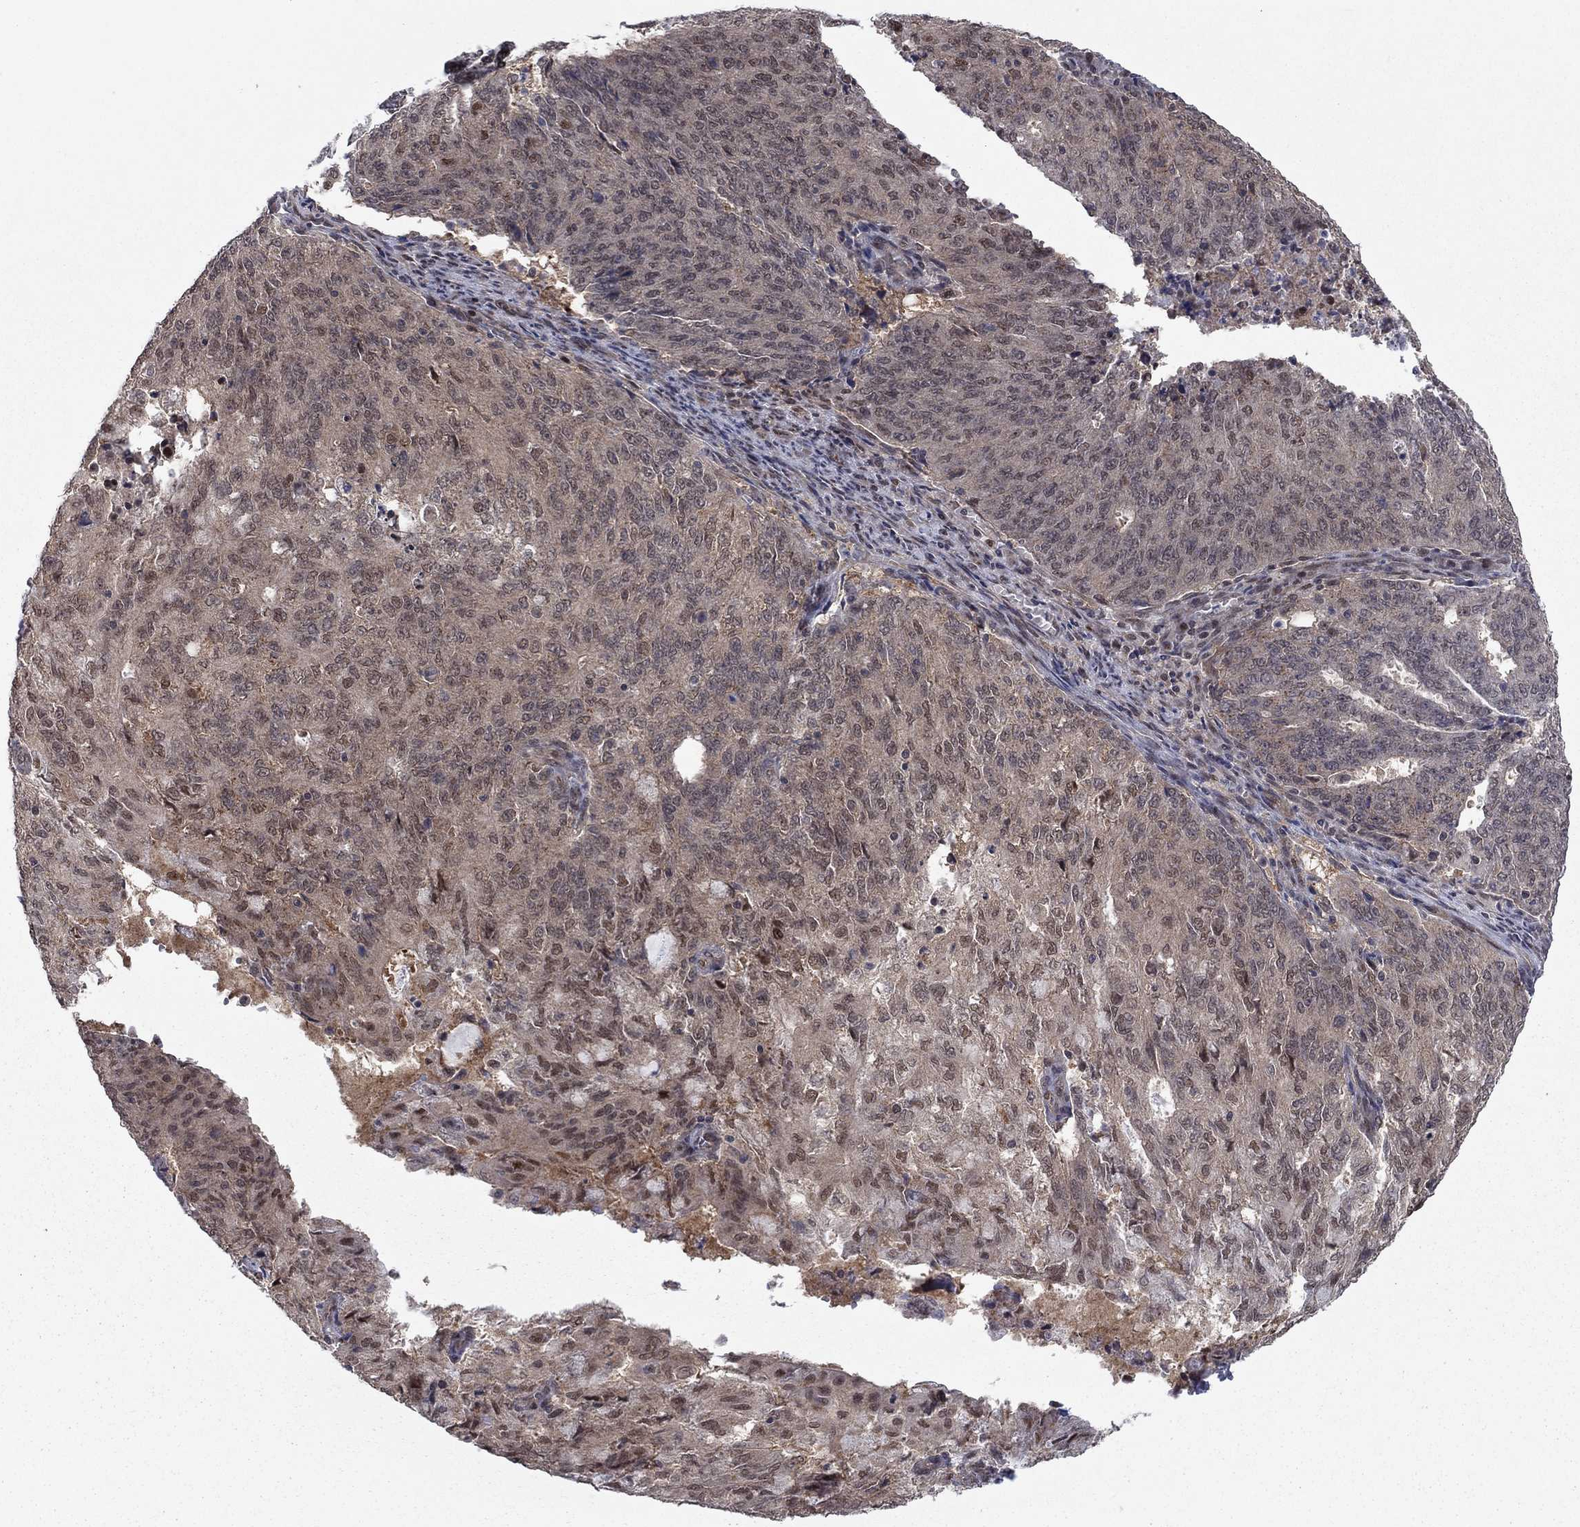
{"staining": {"intensity": "weak", "quantity": "25%-75%", "location": "nuclear"}, "tissue": "endometrial cancer", "cell_type": "Tumor cells", "image_type": "cancer", "snomed": [{"axis": "morphology", "description": "Adenocarcinoma, NOS"}, {"axis": "topography", "description": "Endometrium"}], "caption": "Human endometrial cancer (adenocarcinoma) stained with a protein marker exhibits weak staining in tumor cells.", "gene": "PSMC1", "patient": {"sex": "female", "age": 82}}